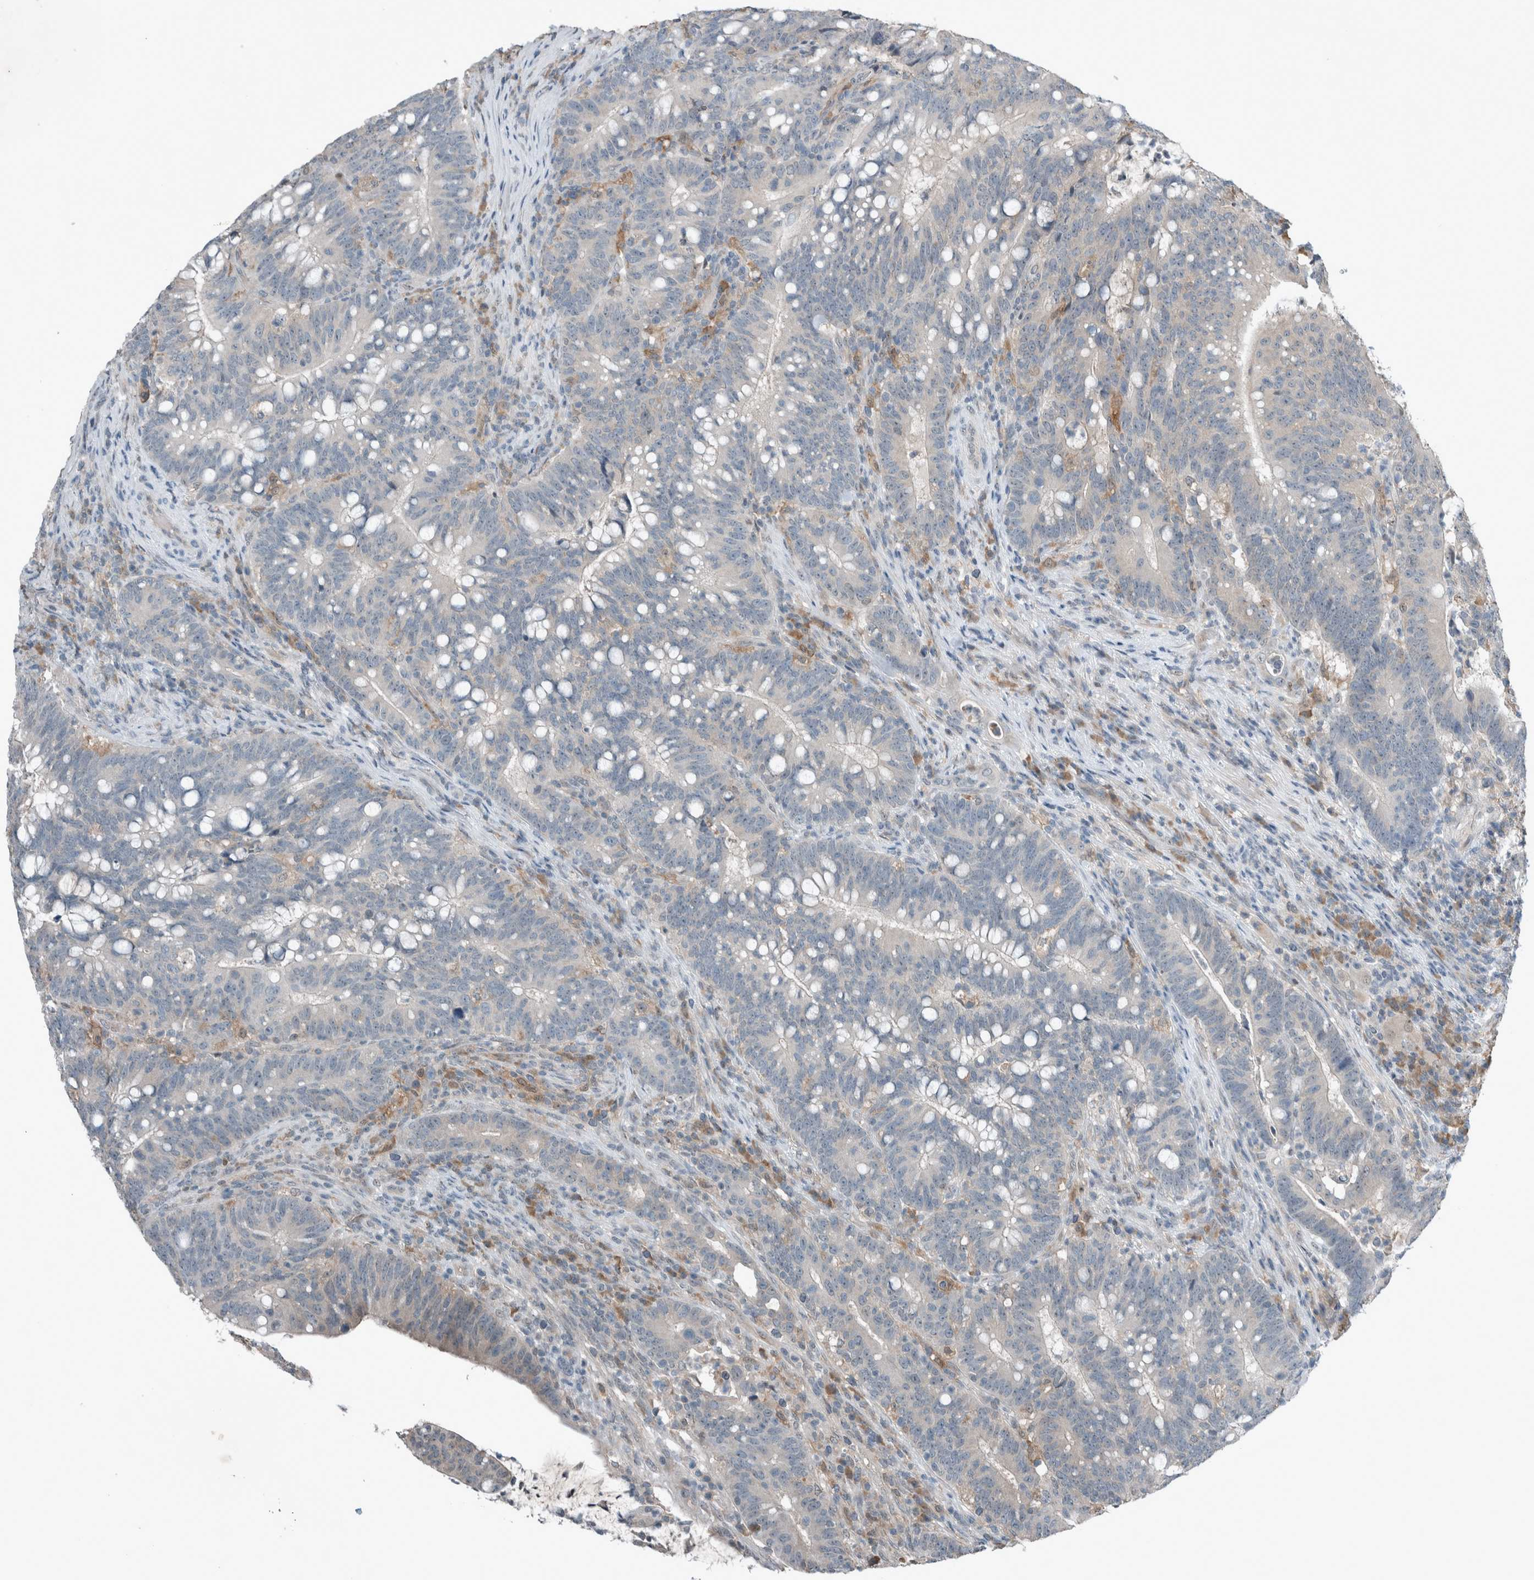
{"staining": {"intensity": "negative", "quantity": "none", "location": "none"}, "tissue": "colorectal cancer", "cell_type": "Tumor cells", "image_type": "cancer", "snomed": [{"axis": "morphology", "description": "Adenocarcinoma, NOS"}, {"axis": "topography", "description": "Colon"}], "caption": "This is an immunohistochemistry micrograph of human adenocarcinoma (colorectal). There is no positivity in tumor cells.", "gene": "RALGDS", "patient": {"sex": "female", "age": 66}}